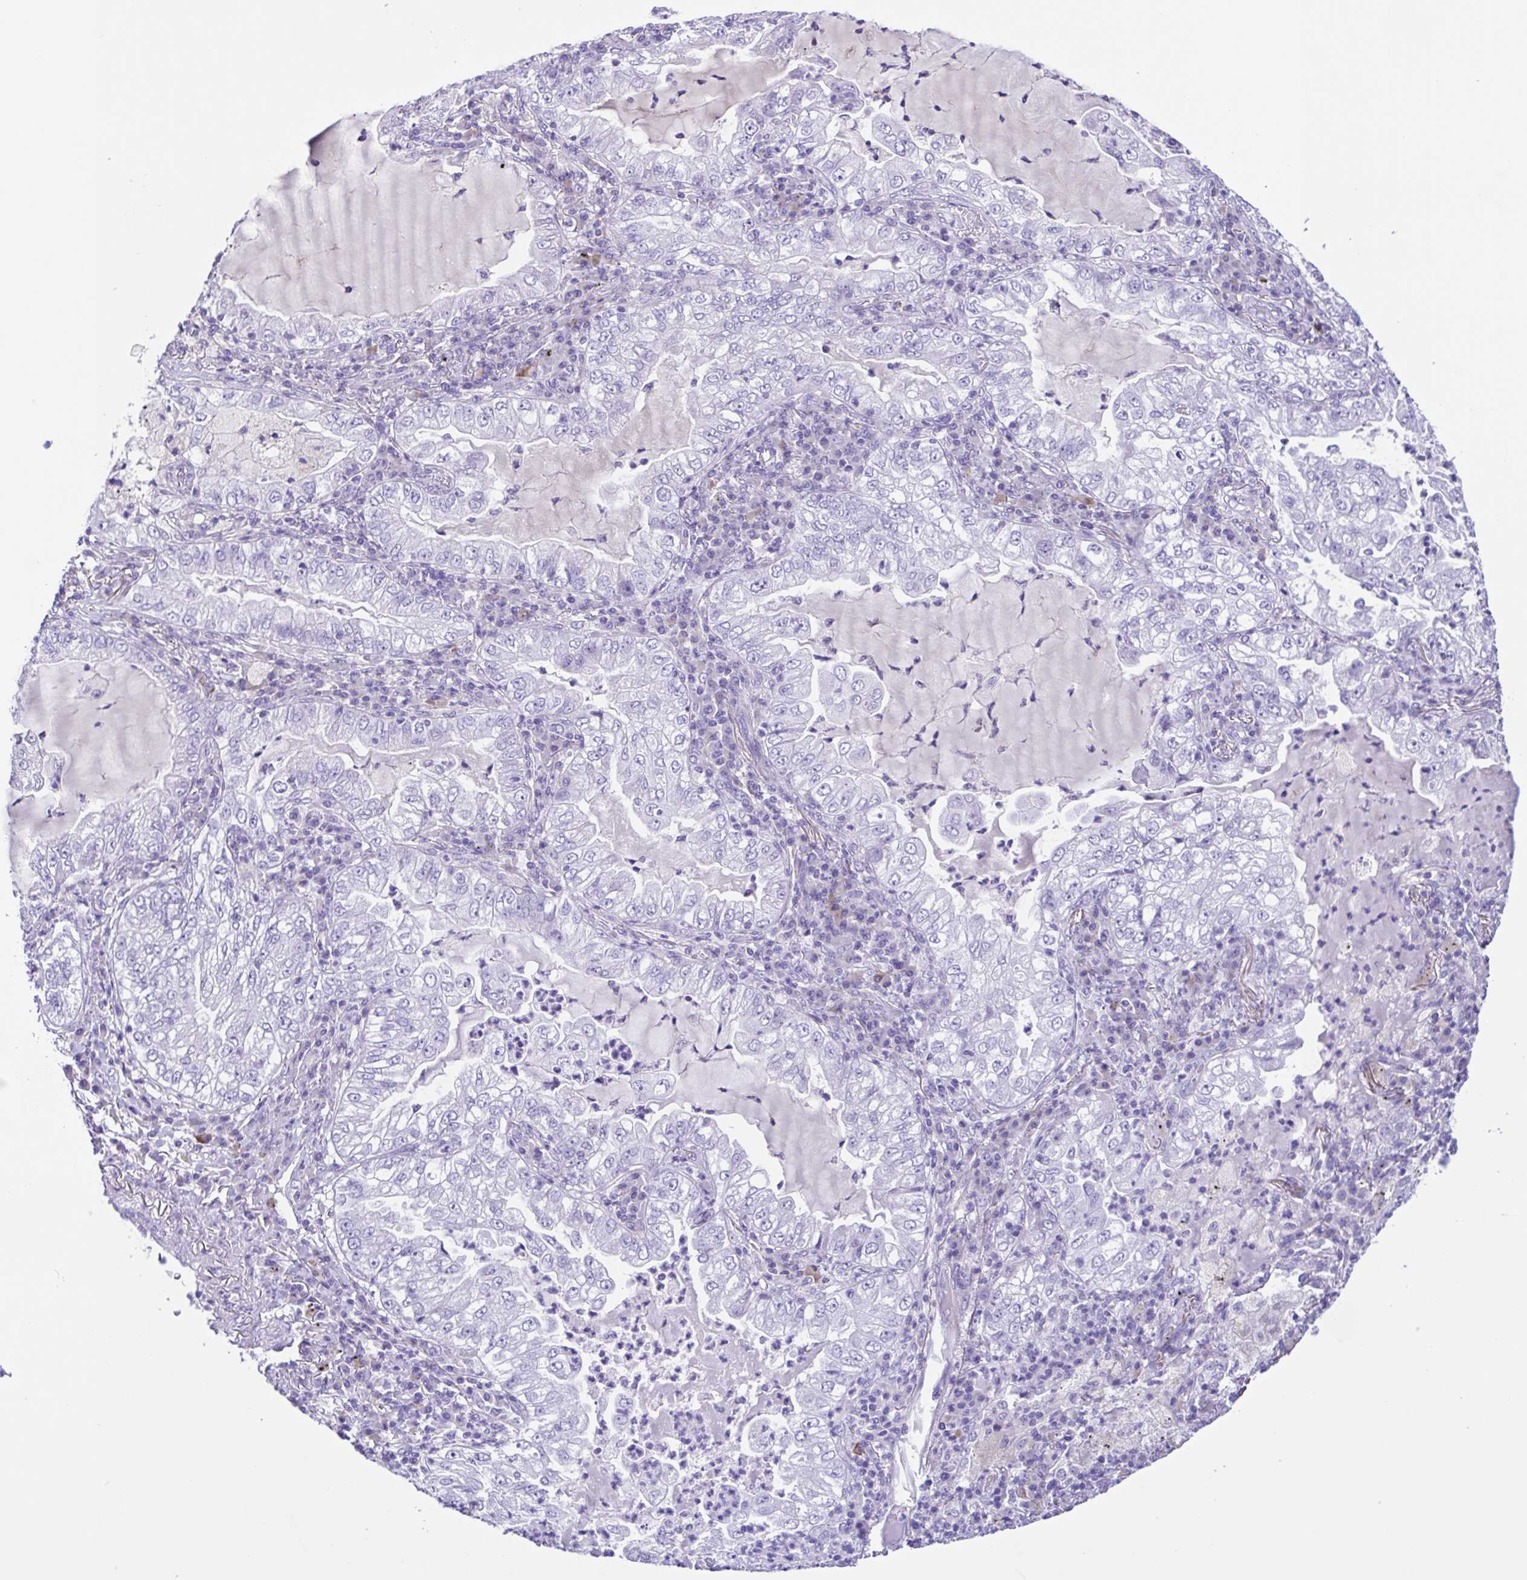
{"staining": {"intensity": "negative", "quantity": "none", "location": "none"}, "tissue": "lung cancer", "cell_type": "Tumor cells", "image_type": "cancer", "snomed": [{"axis": "morphology", "description": "Adenocarcinoma, NOS"}, {"axis": "topography", "description": "Lung"}], "caption": "The immunohistochemistry micrograph has no significant expression in tumor cells of adenocarcinoma (lung) tissue.", "gene": "ISM2", "patient": {"sex": "female", "age": 73}}